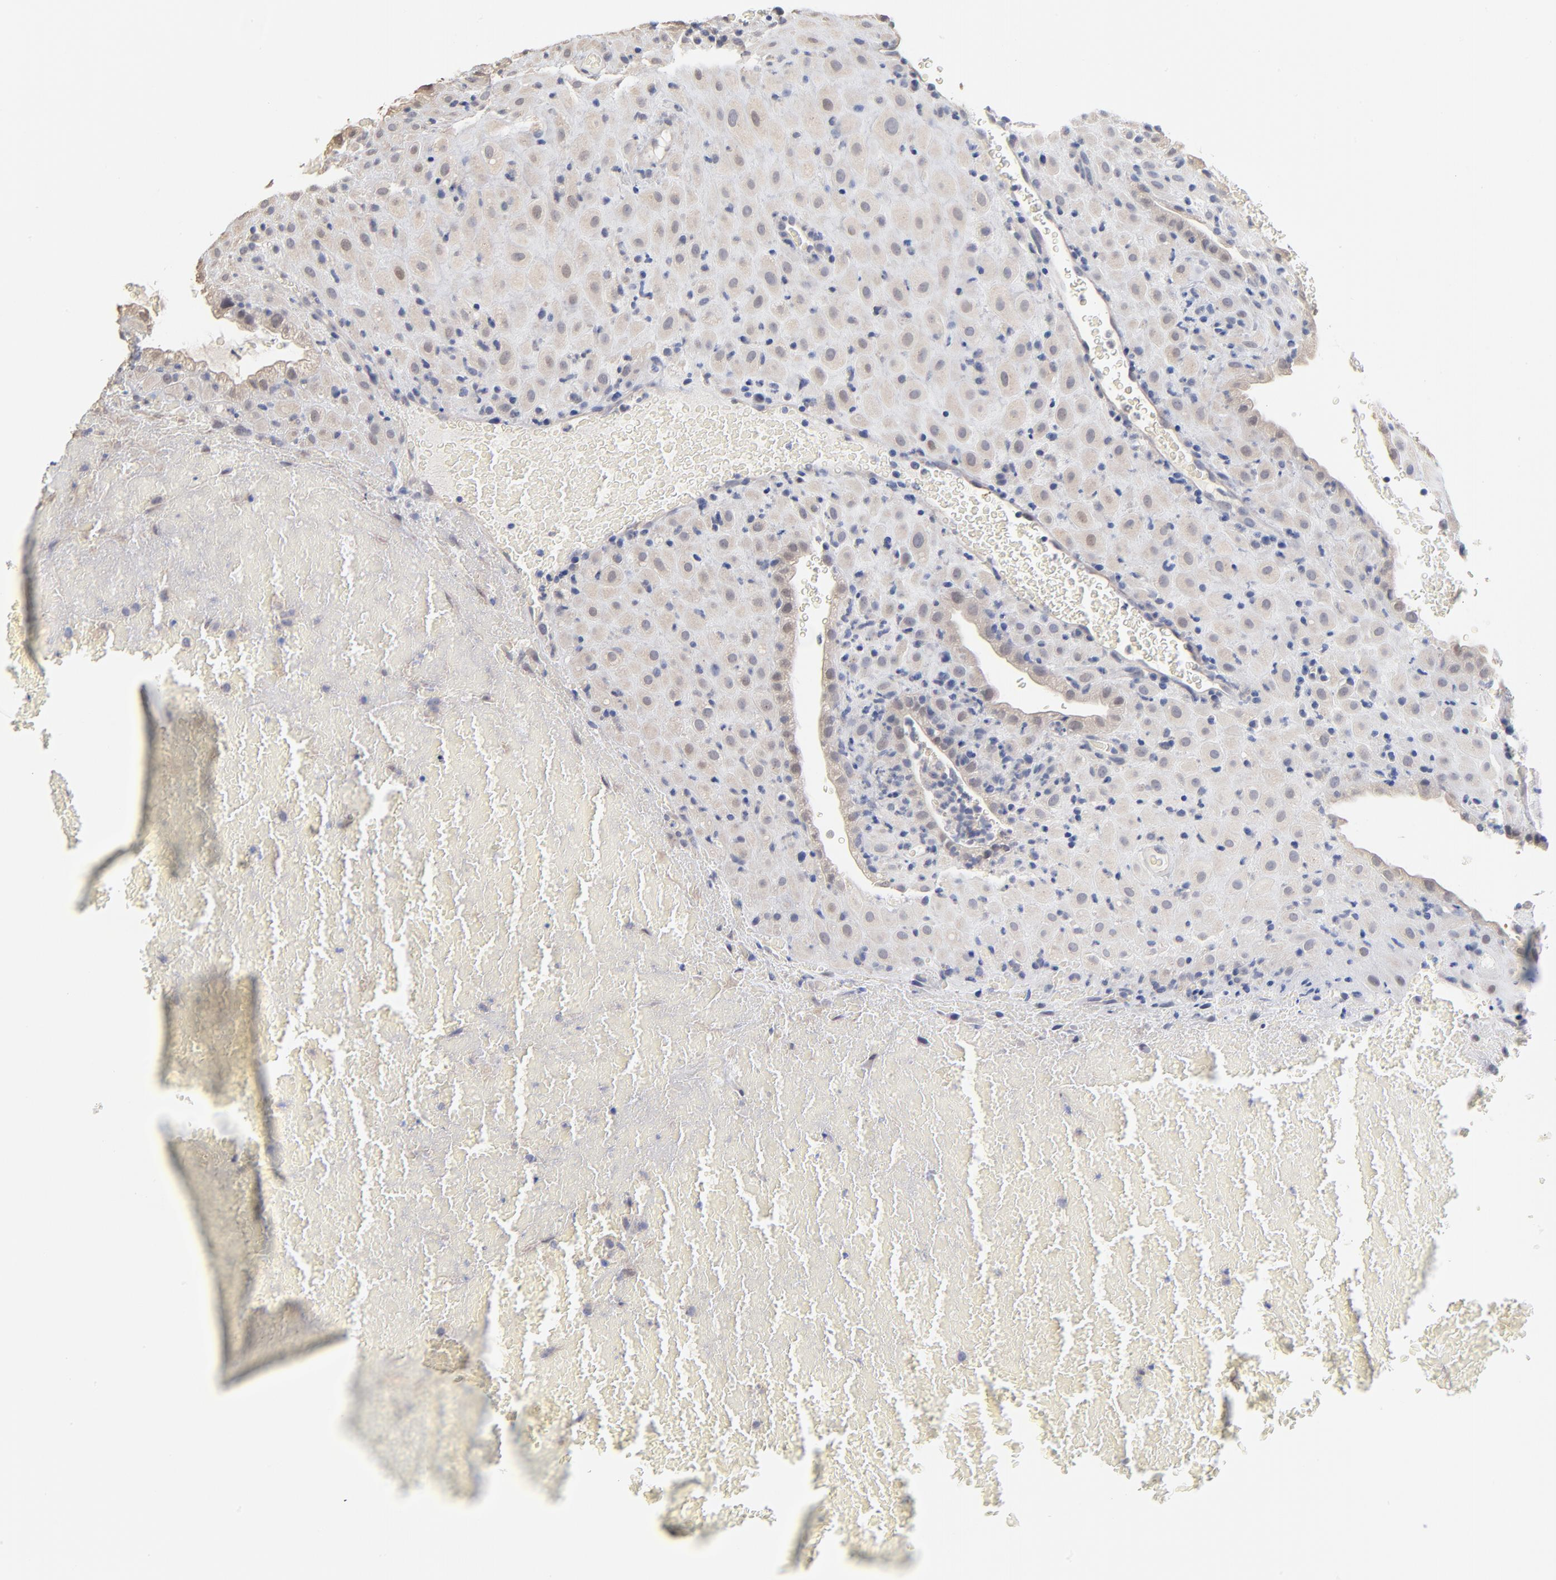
{"staining": {"intensity": "weak", "quantity": ">75%", "location": "cytoplasmic/membranous"}, "tissue": "placenta", "cell_type": "Decidual cells", "image_type": "normal", "snomed": [{"axis": "morphology", "description": "Normal tissue, NOS"}, {"axis": "topography", "description": "Placenta"}], "caption": "Protein analysis of benign placenta reveals weak cytoplasmic/membranous positivity in approximately >75% of decidual cells.", "gene": "DNAL4", "patient": {"sex": "female", "age": 19}}